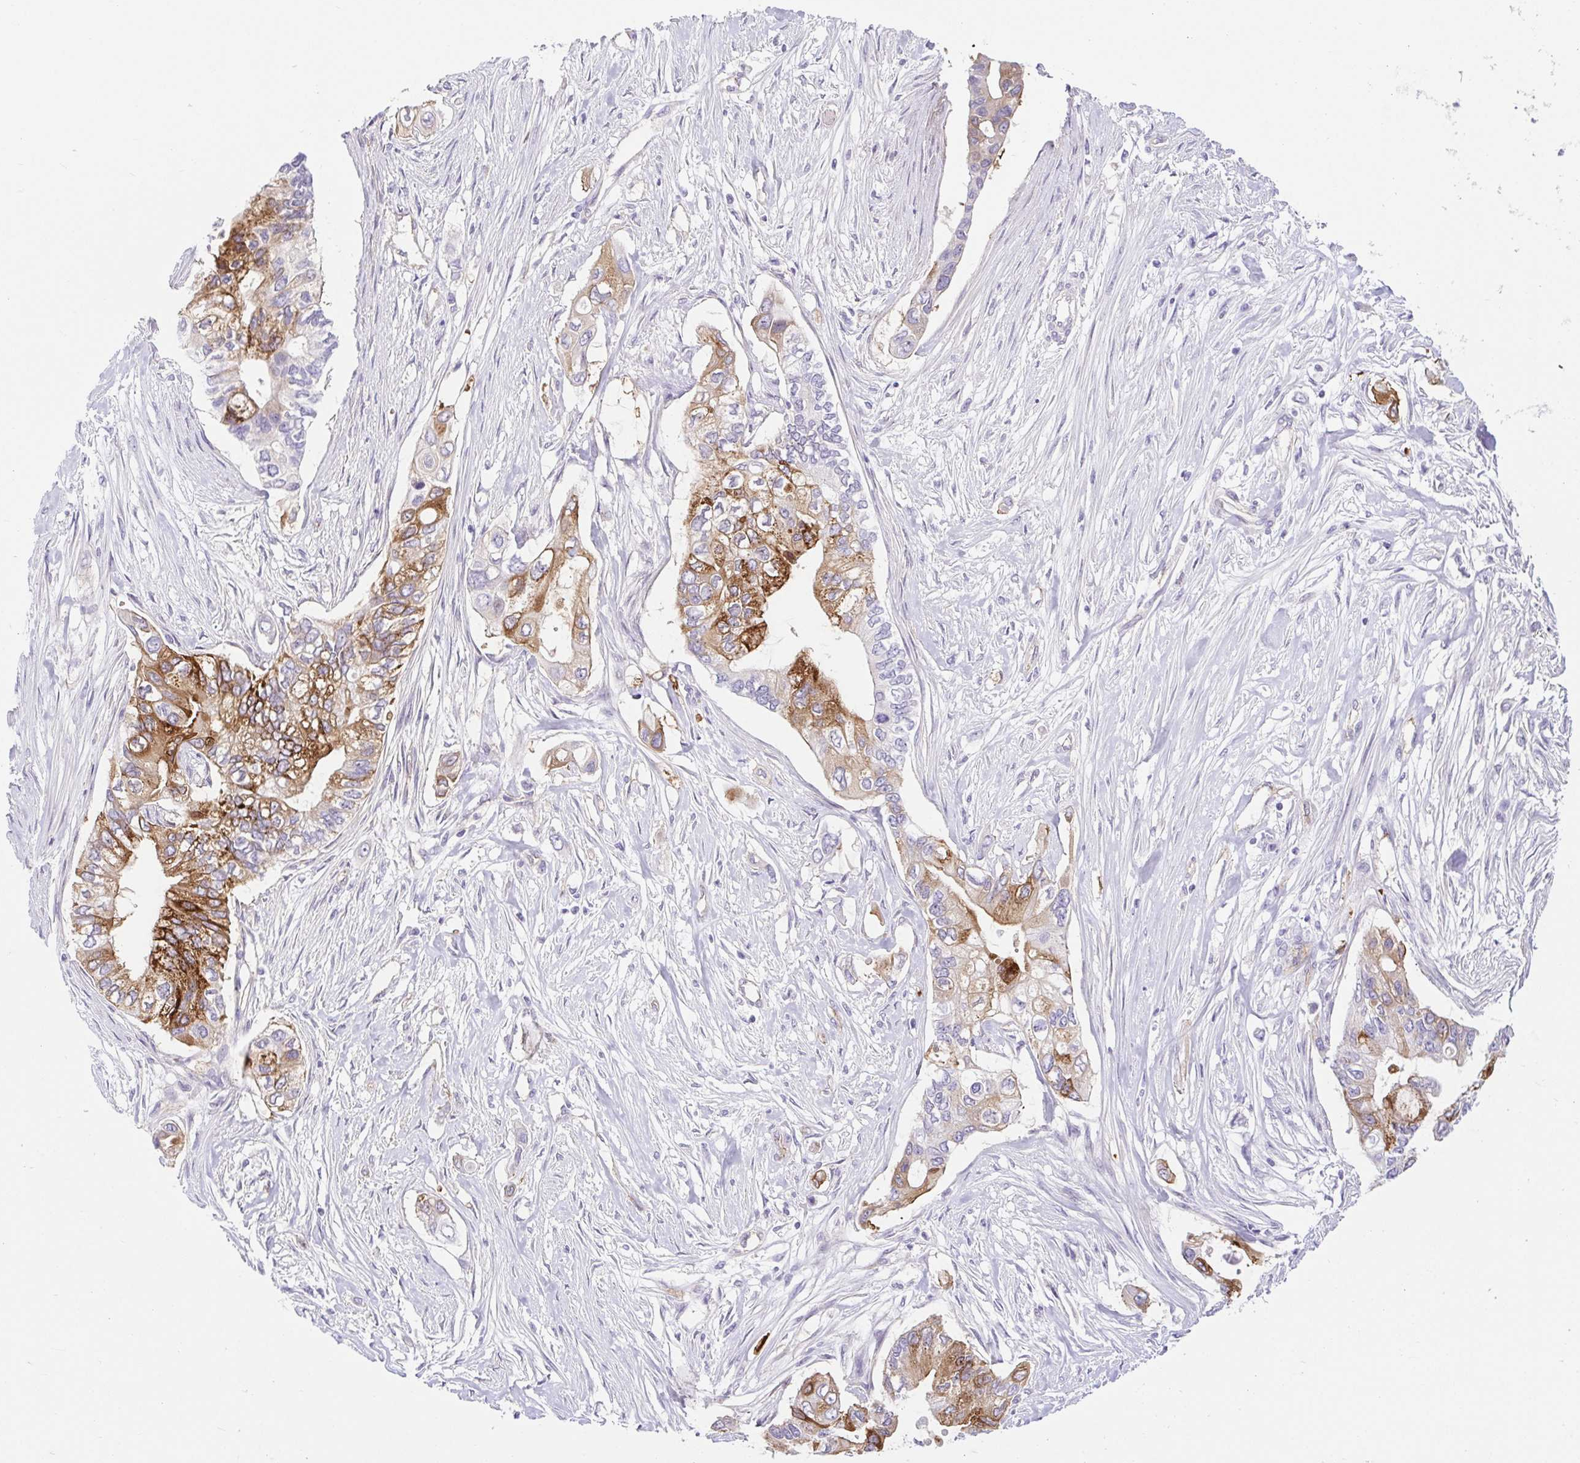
{"staining": {"intensity": "strong", "quantity": "25%-75%", "location": "cytoplasmic/membranous"}, "tissue": "pancreatic cancer", "cell_type": "Tumor cells", "image_type": "cancer", "snomed": [{"axis": "morphology", "description": "Adenocarcinoma, NOS"}, {"axis": "topography", "description": "Pancreas"}], "caption": "This photomicrograph reveals immunohistochemistry staining of human pancreatic adenocarcinoma, with high strong cytoplasmic/membranous expression in about 25%-75% of tumor cells.", "gene": "BCAS1", "patient": {"sex": "female", "age": 63}}